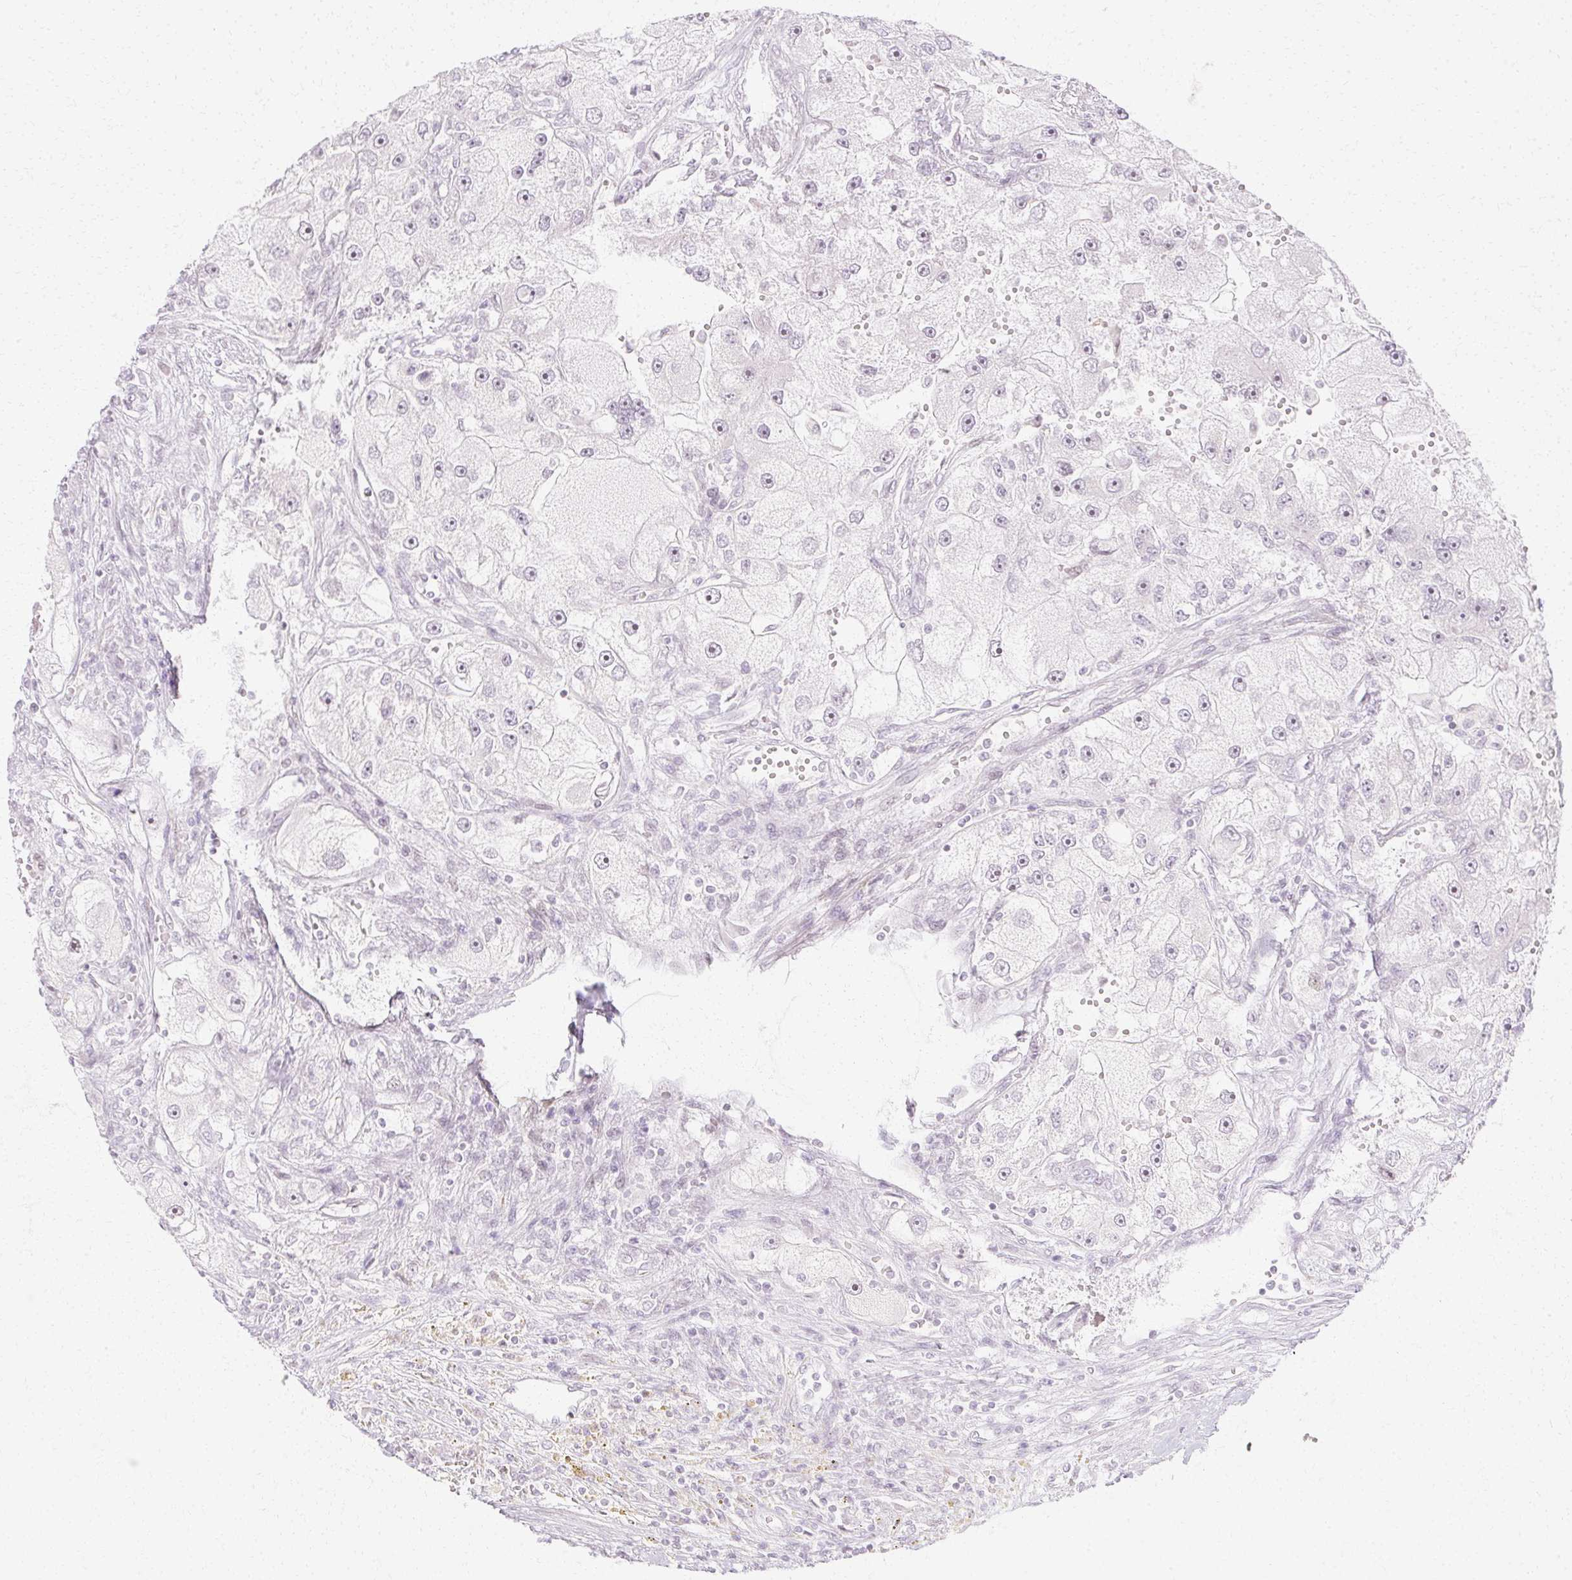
{"staining": {"intensity": "negative", "quantity": "none", "location": "none"}, "tissue": "renal cancer", "cell_type": "Tumor cells", "image_type": "cancer", "snomed": [{"axis": "morphology", "description": "Adenocarcinoma, NOS"}, {"axis": "topography", "description": "Kidney"}], "caption": "This micrograph is of renal adenocarcinoma stained with immunohistochemistry to label a protein in brown with the nuclei are counter-stained blue. There is no expression in tumor cells.", "gene": "C3orf49", "patient": {"sex": "male", "age": 63}}